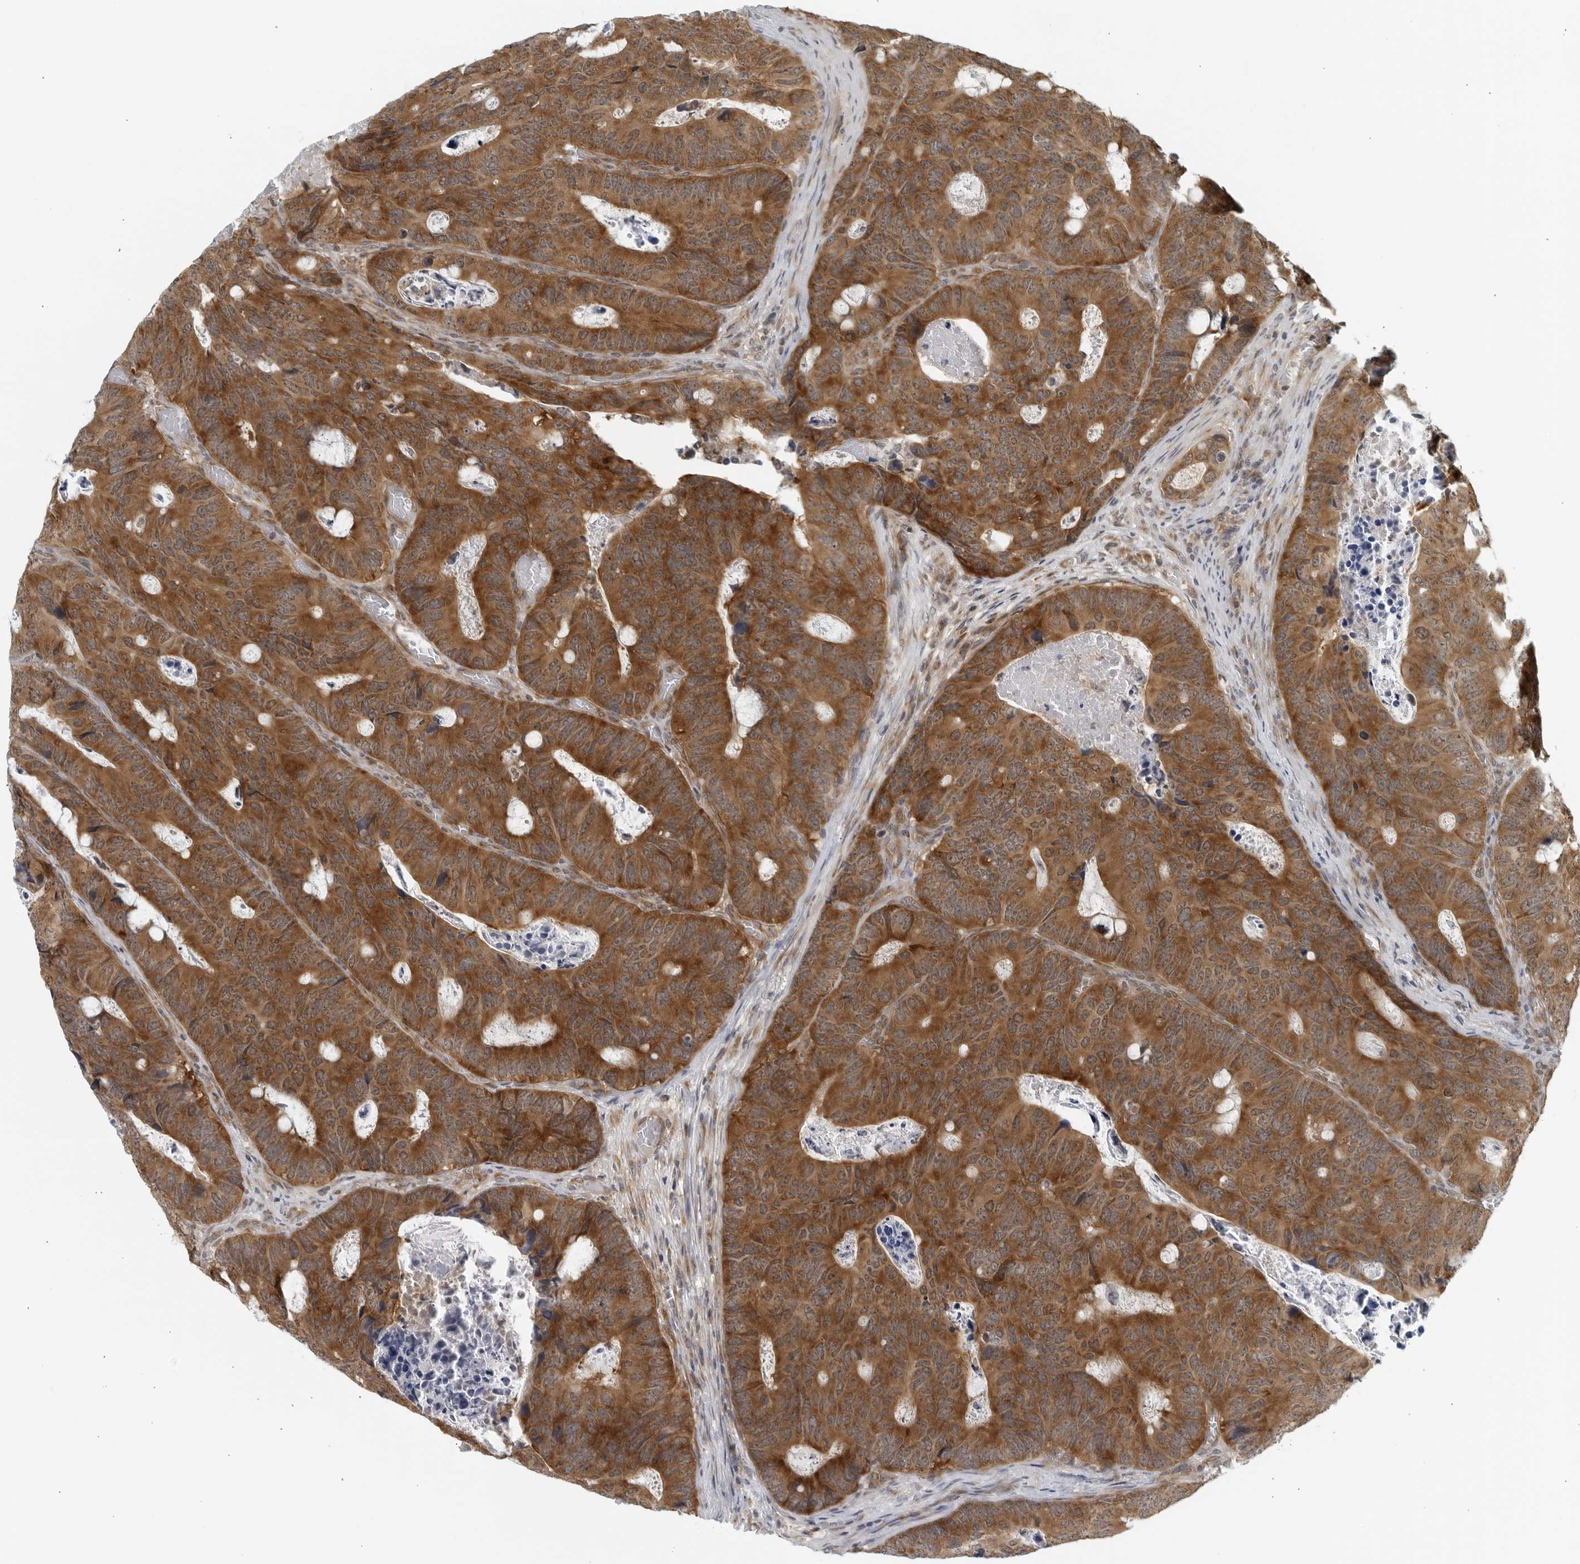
{"staining": {"intensity": "moderate", "quantity": ">75%", "location": "cytoplasmic/membranous"}, "tissue": "colorectal cancer", "cell_type": "Tumor cells", "image_type": "cancer", "snomed": [{"axis": "morphology", "description": "Adenocarcinoma, NOS"}, {"axis": "topography", "description": "Colon"}], "caption": "Protein staining of adenocarcinoma (colorectal) tissue exhibits moderate cytoplasmic/membranous positivity in approximately >75% of tumor cells.", "gene": "RC3H1", "patient": {"sex": "male", "age": 87}}